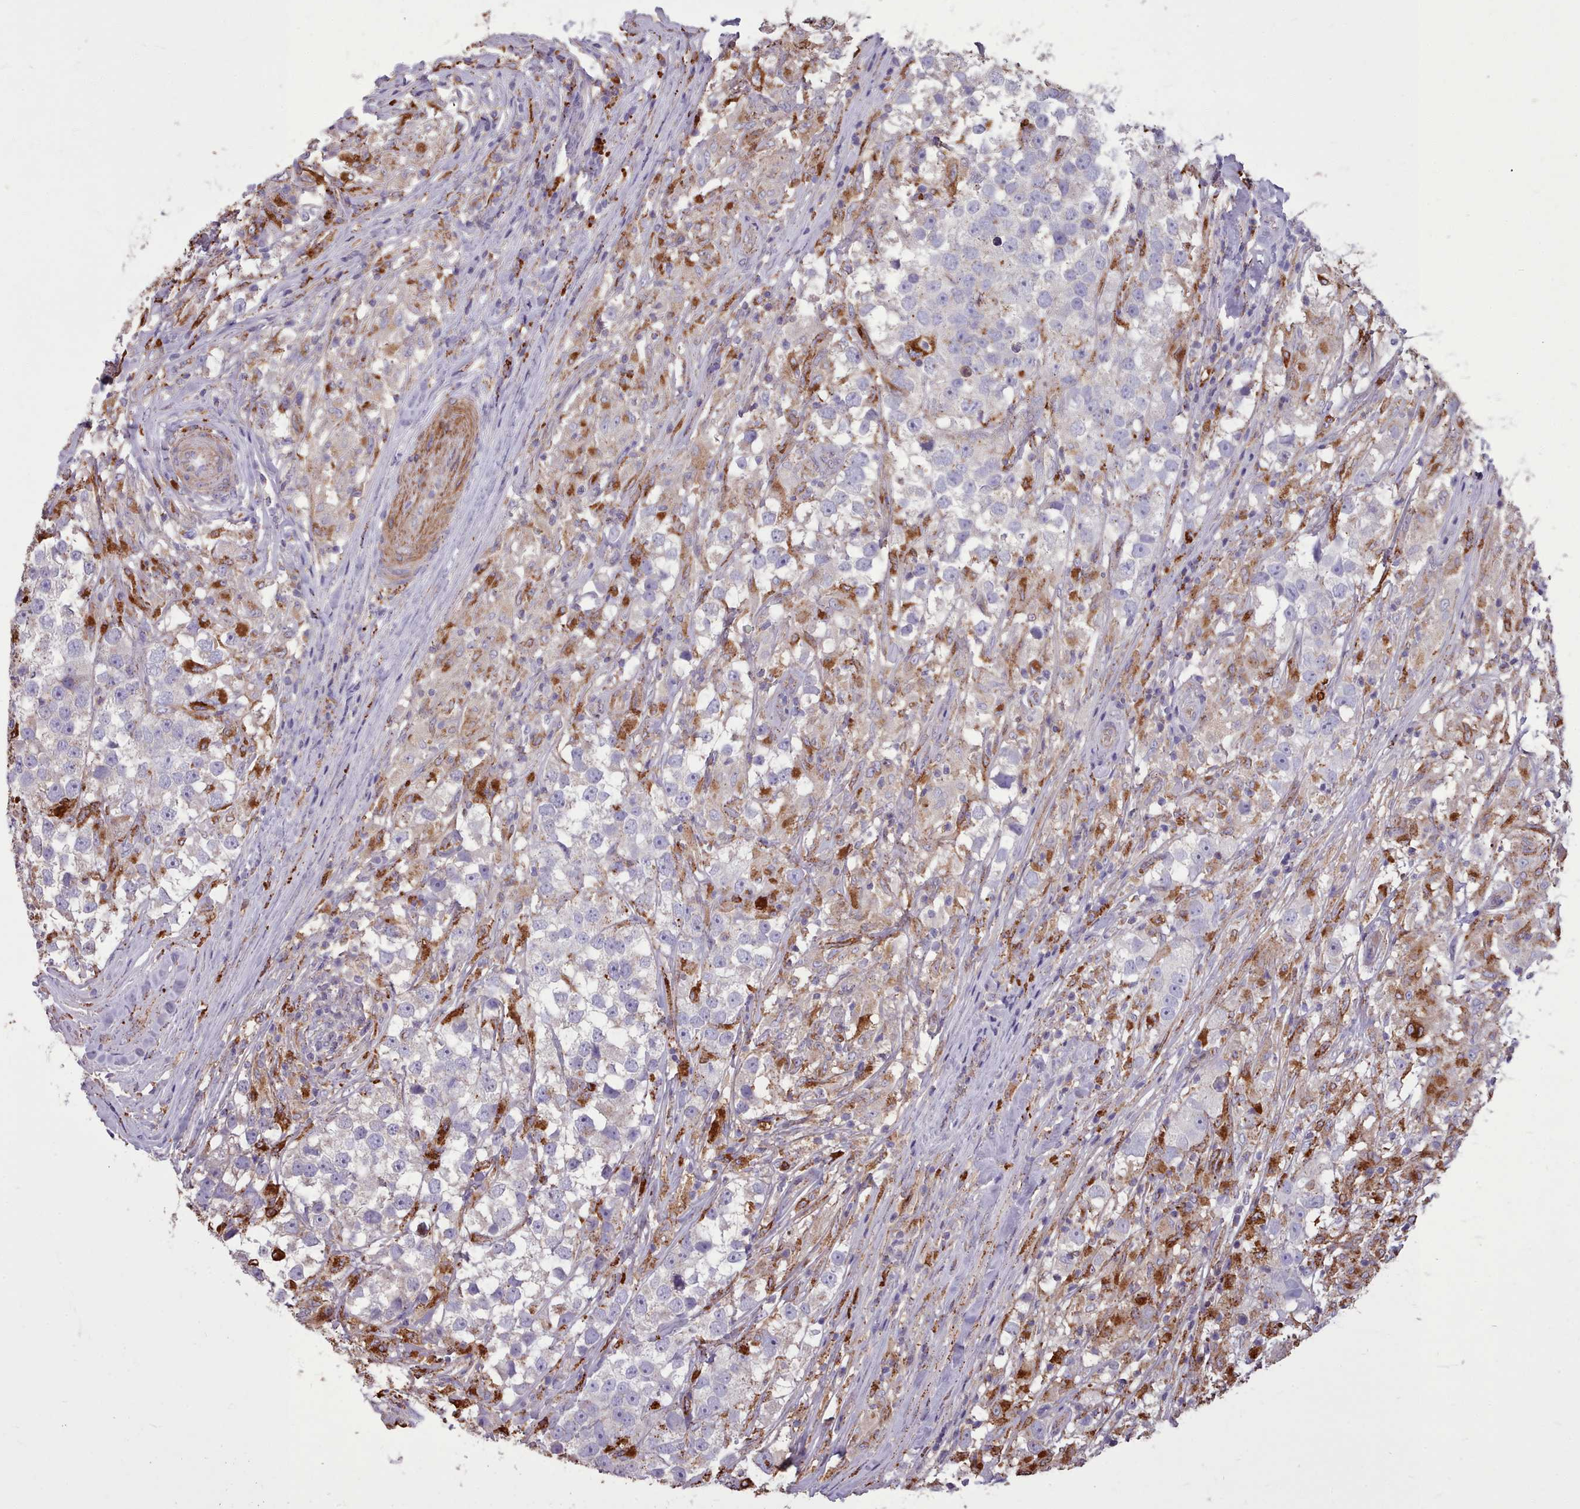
{"staining": {"intensity": "negative", "quantity": "none", "location": "none"}, "tissue": "testis cancer", "cell_type": "Tumor cells", "image_type": "cancer", "snomed": [{"axis": "morphology", "description": "Seminoma, NOS"}, {"axis": "topography", "description": "Testis"}], "caption": "This is a histopathology image of immunohistochemistry (IHC) staining of testis cancer, which shows no expression in tumor cells.", "gene": "PACSIN3", "patient": {"sex": "male", "age": 46}}